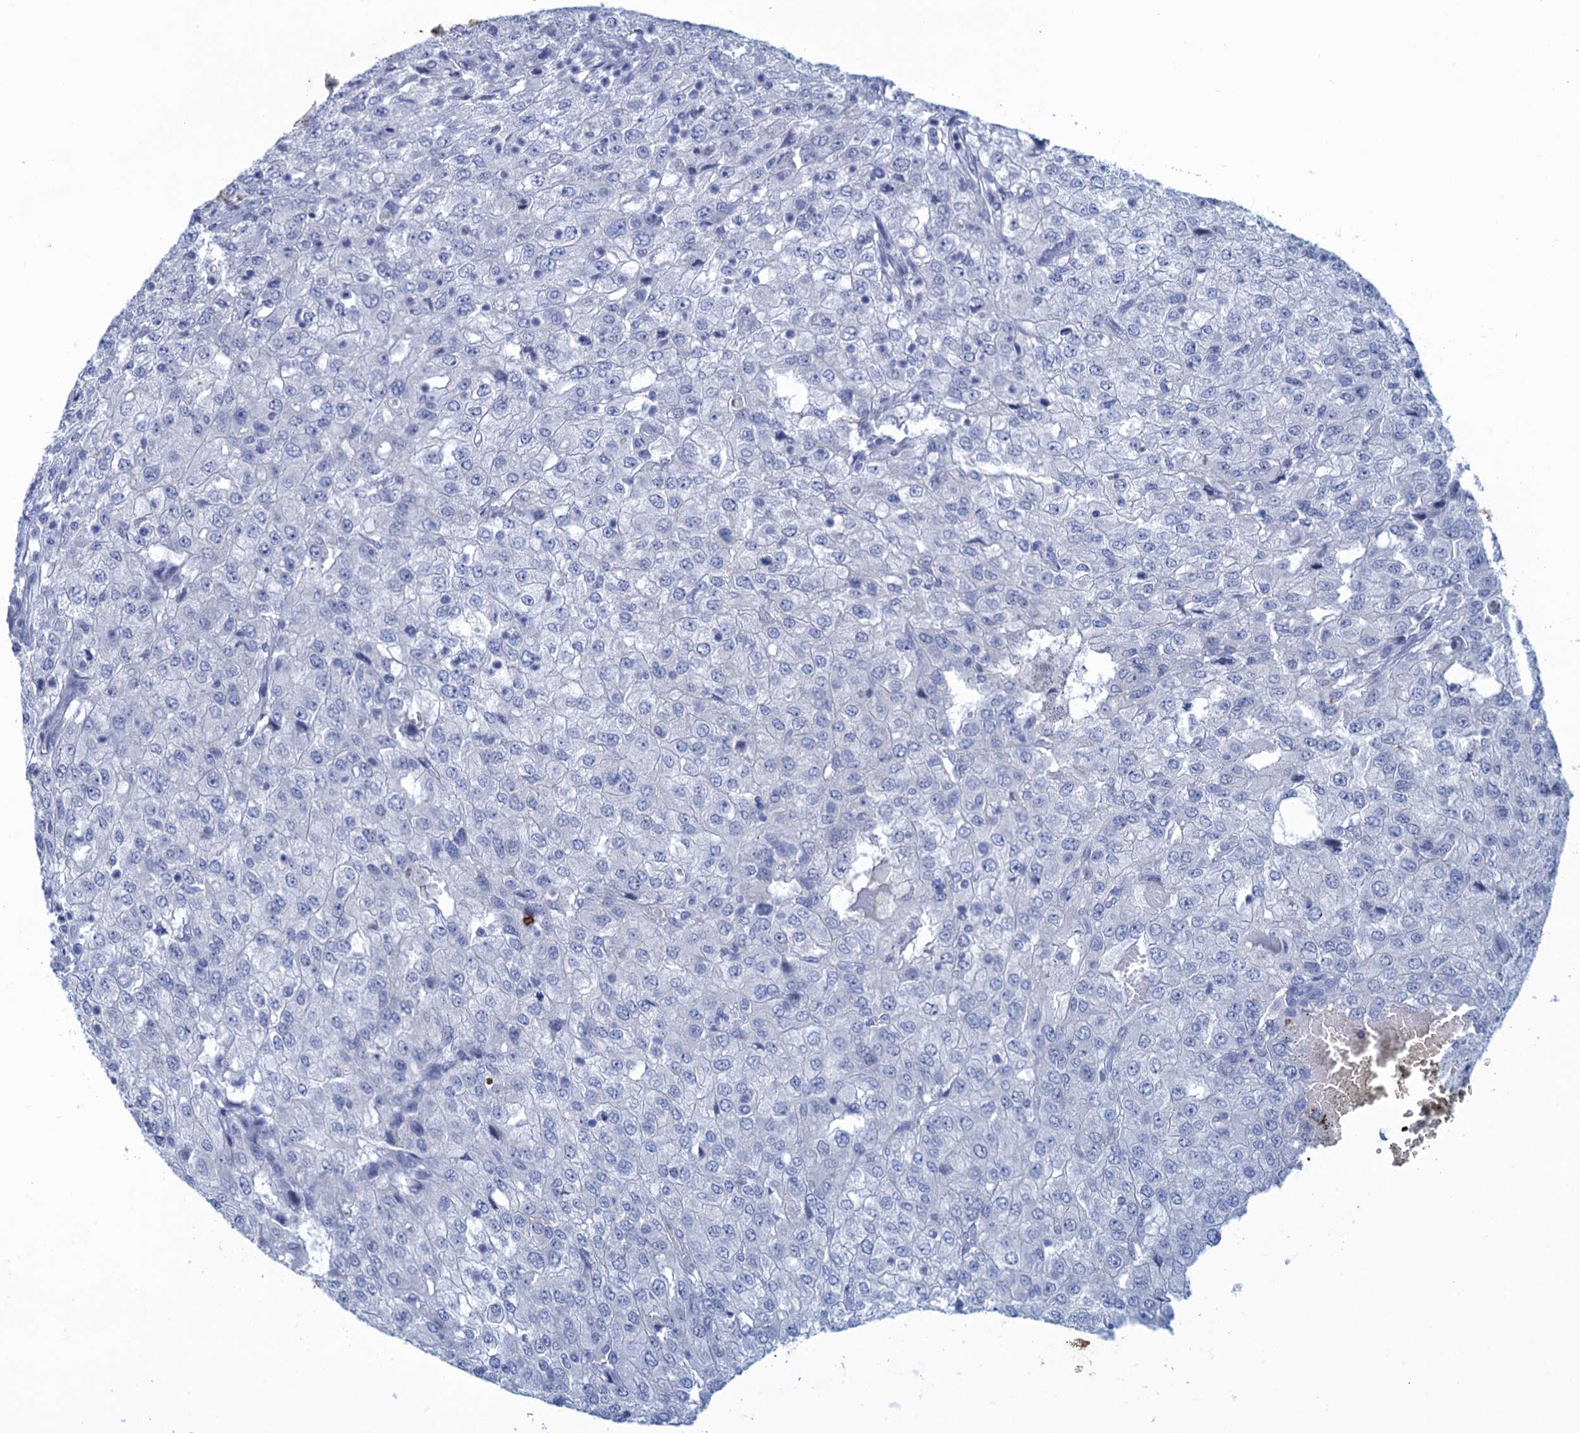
{"staining": {"intensity": "negative", "quantity": "none", "location": "none"}, "tissue": "renal cancer", "cell_type": "Tumor cells", "image_type": "cancer", "snomed": [{"axis": "morphology", "description": "Adenocarcinoma, NOS"}, {"axis": "topography", "description": "Kidney"}], "caption": "Immunohistochemical staining of renal cancer (adenocarcinoma) reveals no significant staining in tumor cells.", "gene": "SCEL", "patient": {"sex": "female", "age": 54}}